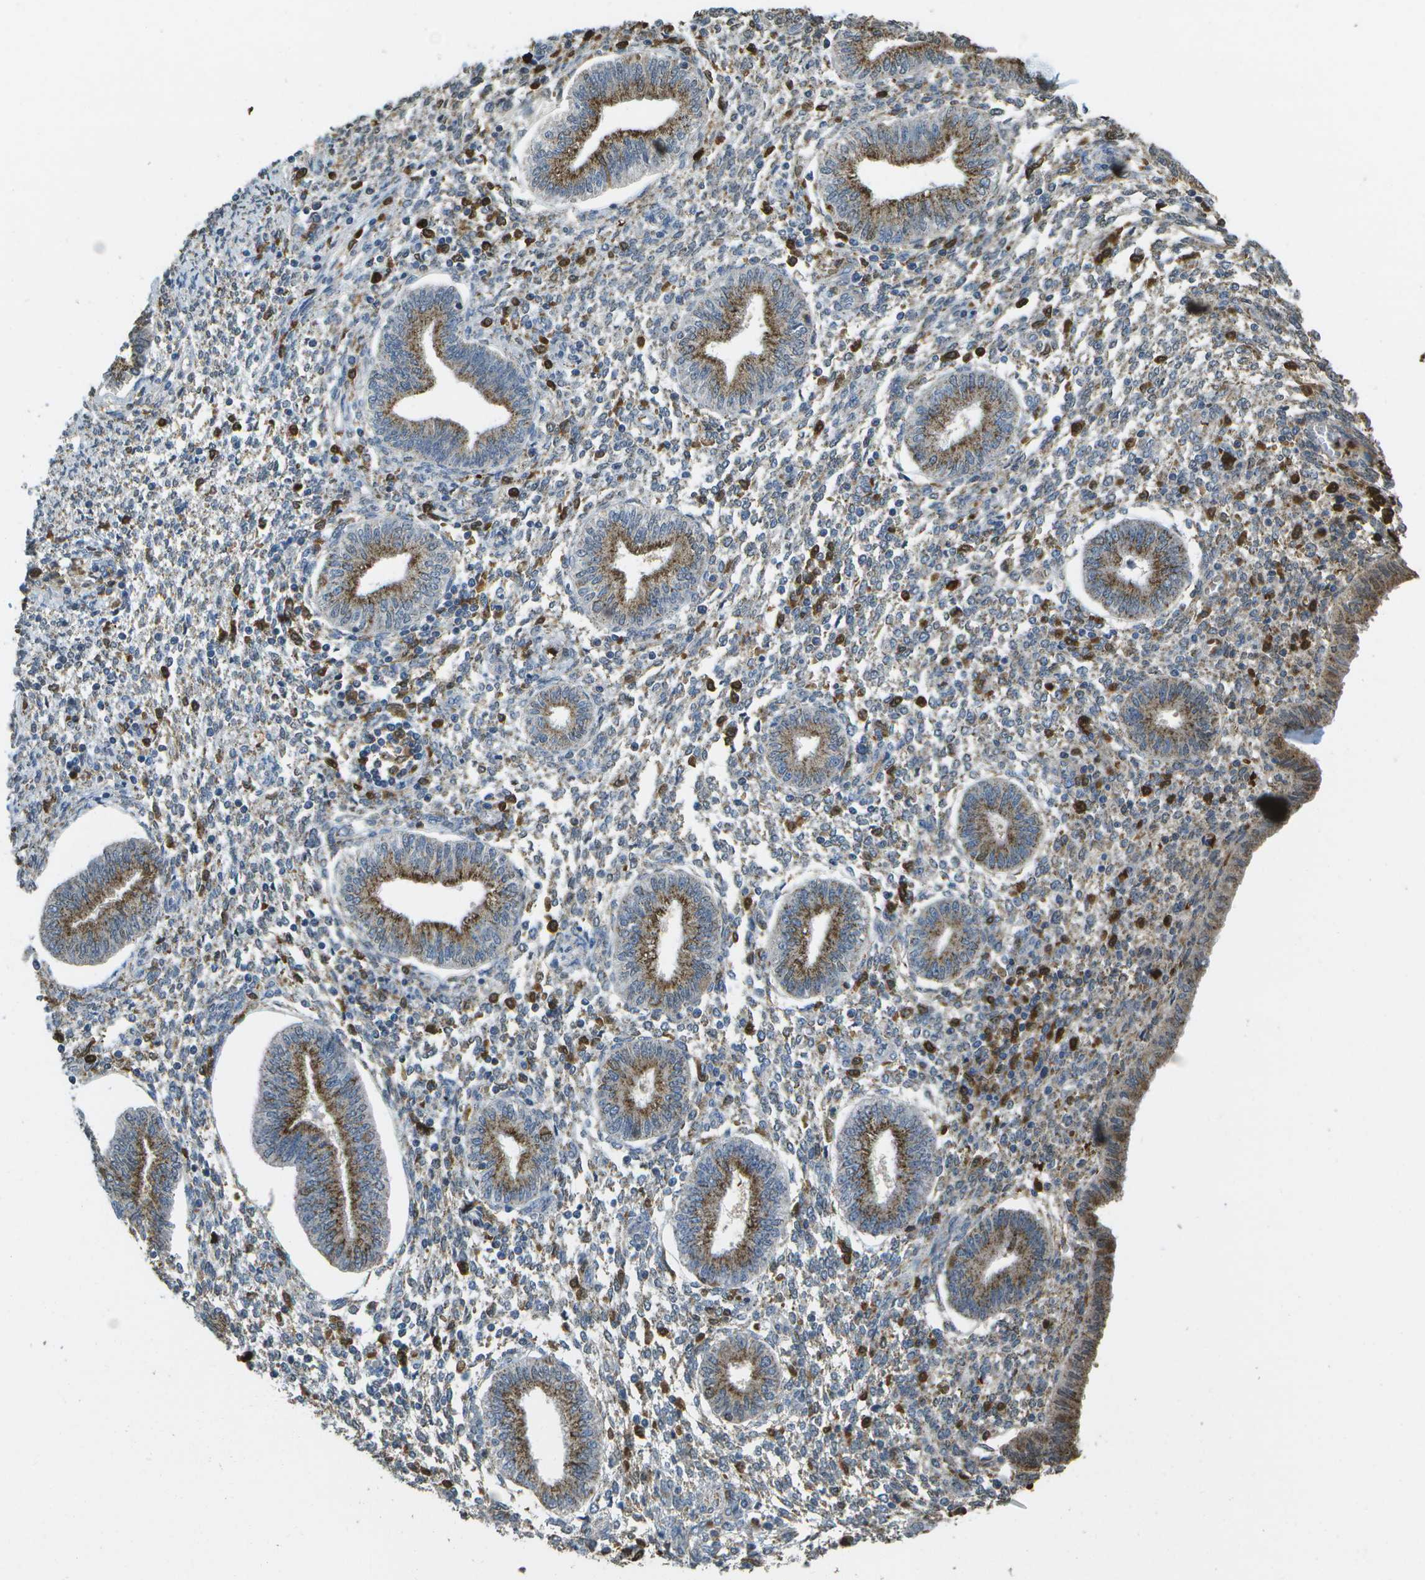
{"staining": {"intensity": "weak", "quantity": "<25%", "location": "cytoplasmic/membranous"}, "tissue": "endometrium", "cell_type": "Cells in endometrial stroma", "image_type": "normal", "snomed": [{"axis": "morphology", "description": "Normal tissue, NOS"}, {"axis": "topography", "description": "Endometrium"}], "caption": "Benign endometrium was stained to show a protein in brown. There is no significant expression in cells in endometrial stroma. (Stains: DAB (3,3'-diaminobenzidine) IHC with hematoxylin counter stain, Microscopy: brightfield microscopy at high magnification).", "gene": "CACHD1", "patient": {"sex": "female", "age": 50}}